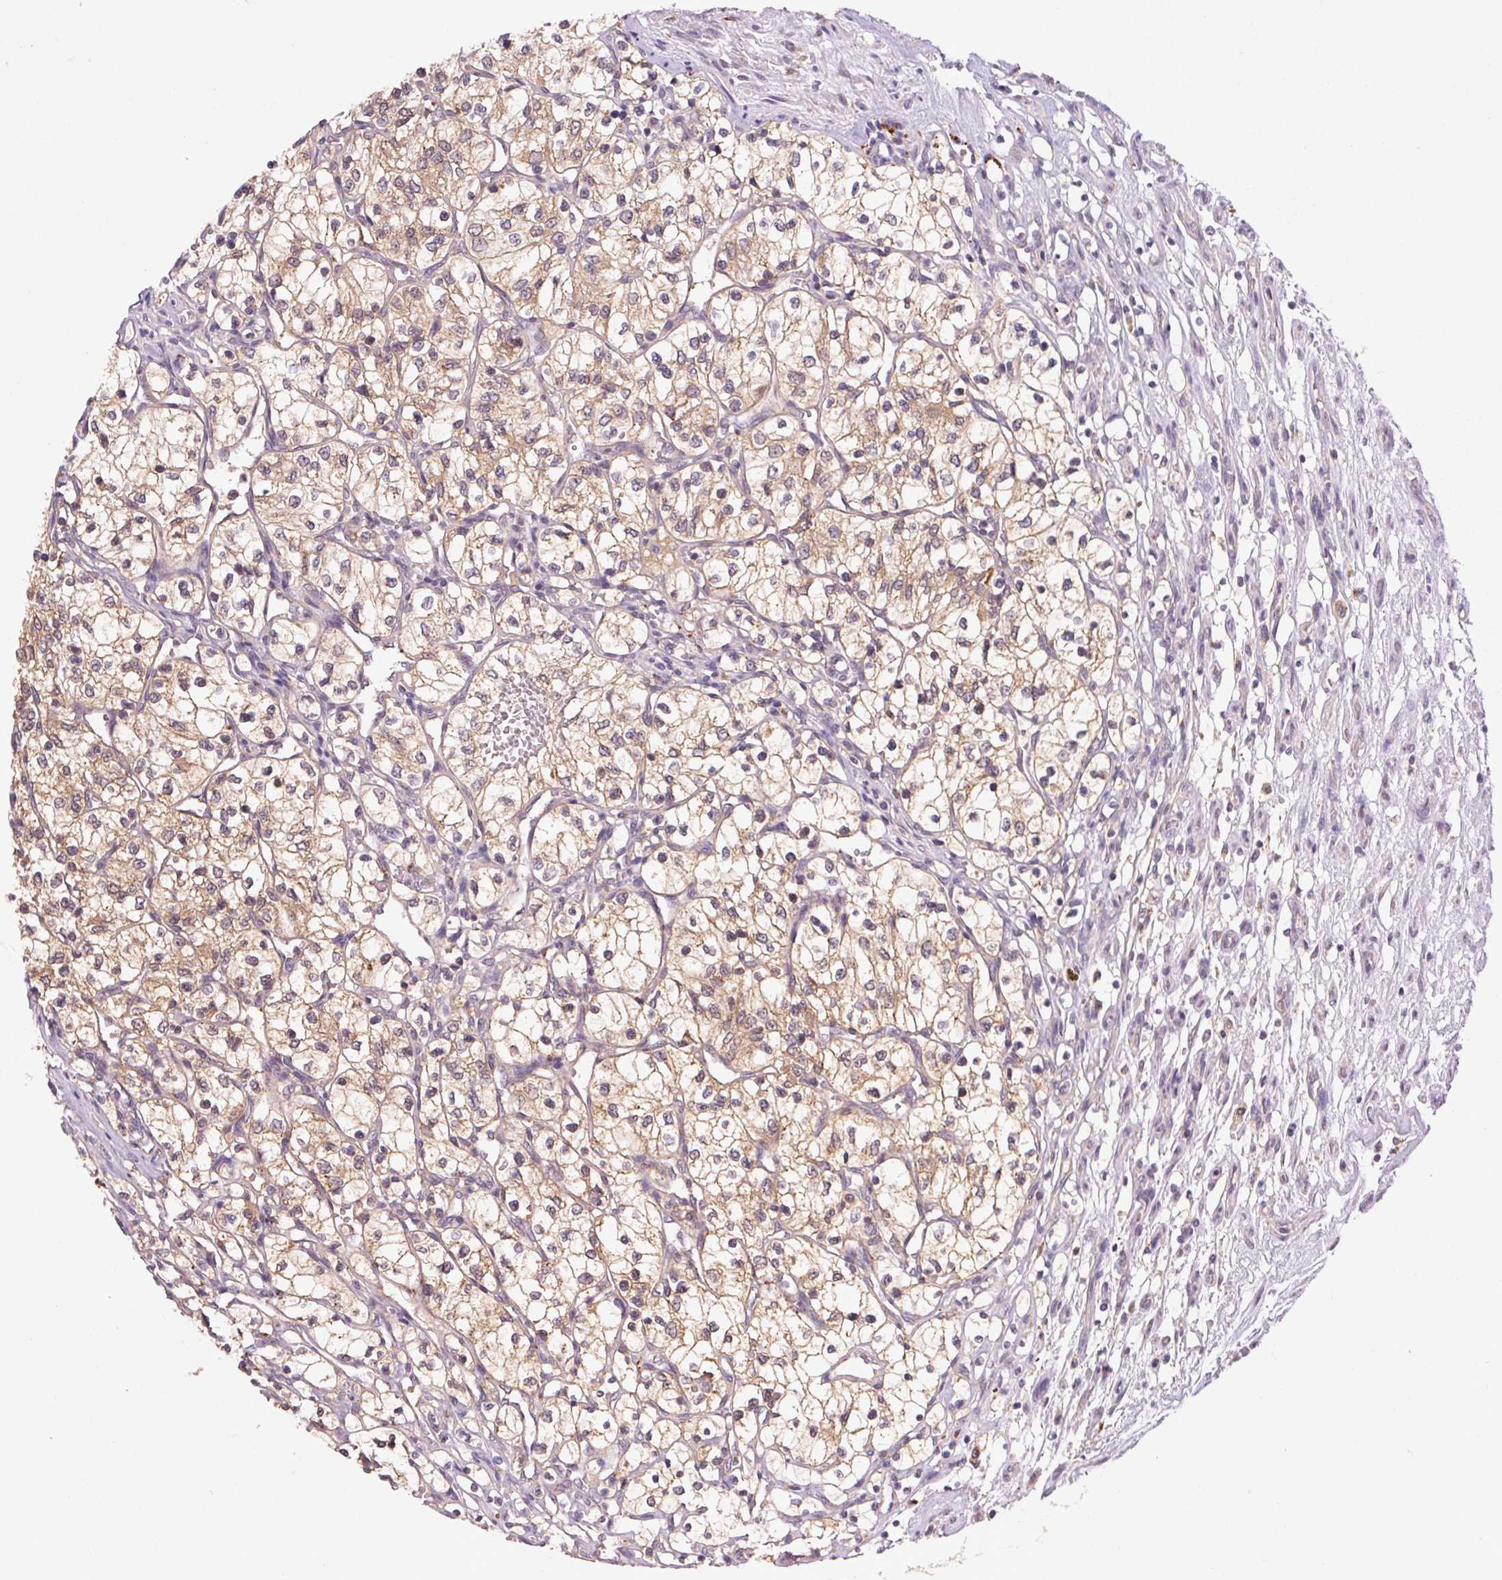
{"staining": {"intensity": "weak", "quantity": ">75%", "location": "cytoplasmic/membranous"}, "tissue": "renal cancer", "cell_type": "Tumor cells", "image_type": "cancer", "snomed": [{"axis": "morphology", "description": "Adenocarcinoma, NOS"}, {"axis": "topography", "description": "Kidney"}], "caption": "High-power microscopy captured an IHC histopathology image of renal adenocarcinoma, revealing weak cytoplasmic/membranous expression in approximately >75% of tumor cells.", "gene": "ADH5", "patient": {"sex": "female", "age": 69}}